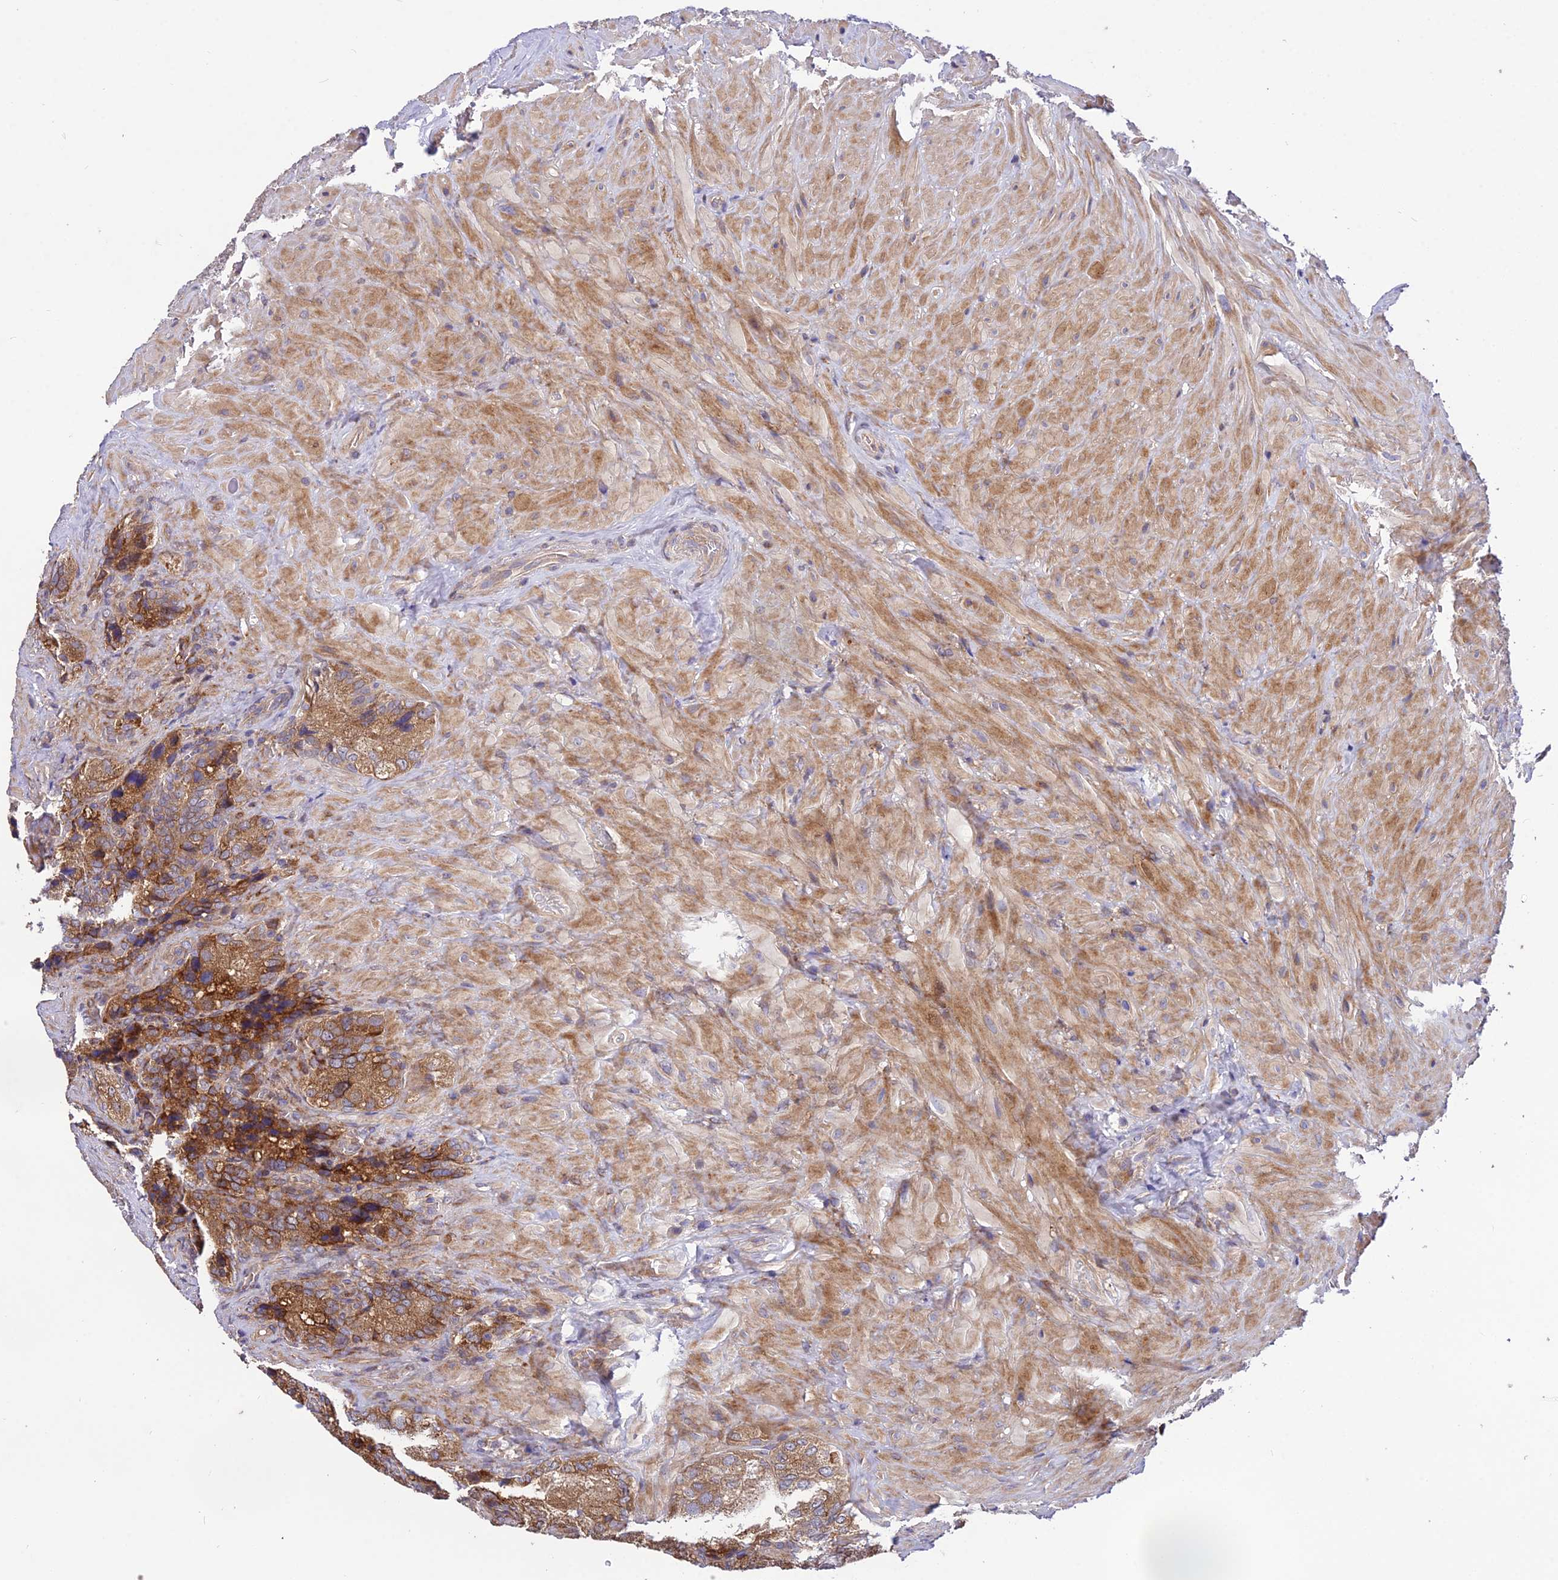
{"staining": {"intensity": "strong", "quantity": ">75%", "location": "cytoplasmic/membranous"}, "tissue": "seminal vesicle", "cell_type": "Glandular cells", "image_type": "normal", "snomed": [{"axis": "morphology", "description": "Normal tissue, NOS"}, {"axis": "topography", "description": "Seminal veicle"}], "caption": "Brown immunohistochemical staining in benign human seminal vesicle exhibits strong cytoplasmic/membranous positivity in approximately >75% of glandular cells.", "gene": "ROCK1", "patient": {"sex": "male", "age": 62}}